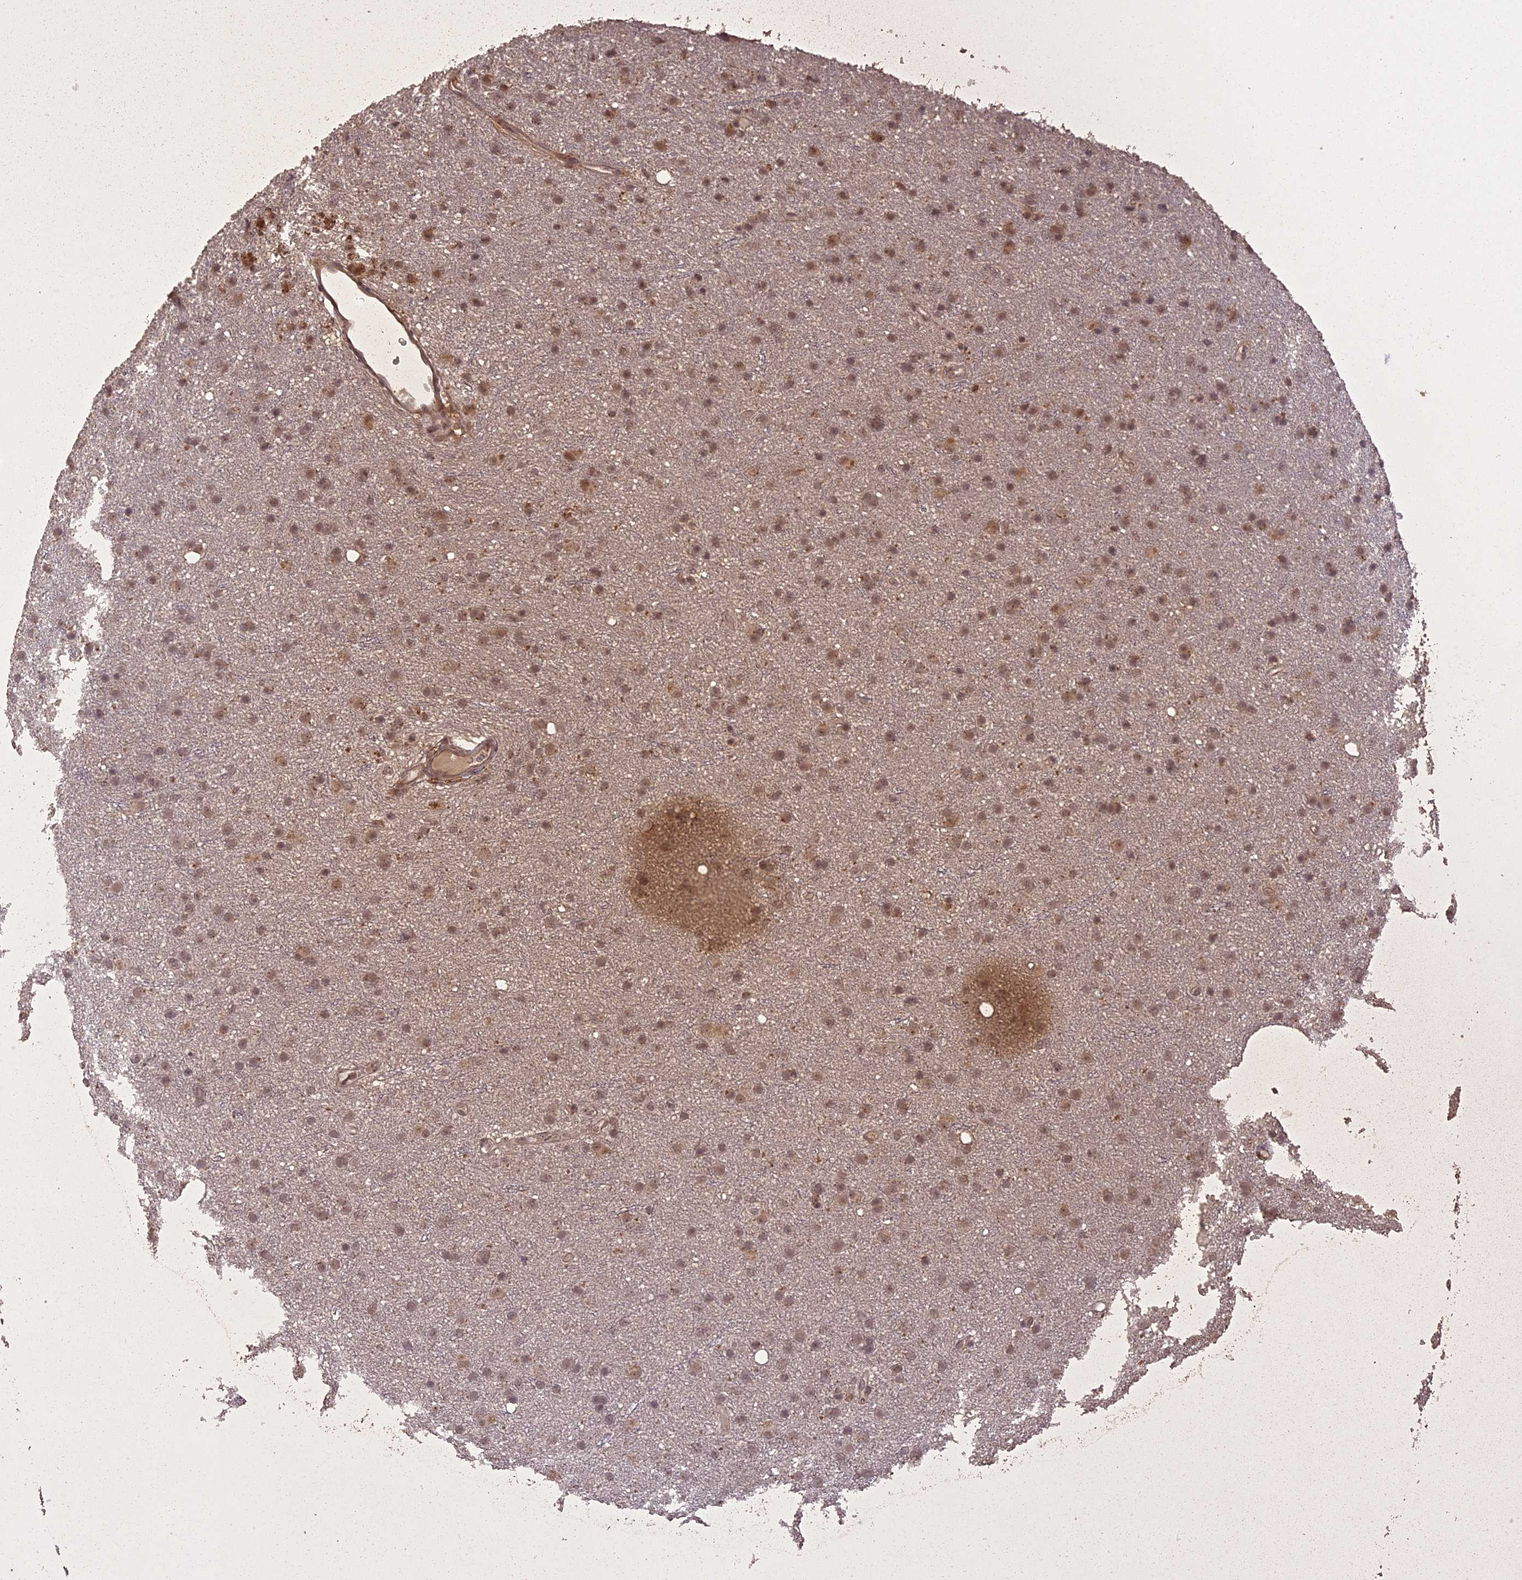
{"staining": {"intensity": "weak", "quantity": ">75%", "location": "cytoplasmic/membranous,nuclear"}, "tissue": "glioma", "cell_type": "Tumor cells", "image_type": "cancer", "snomed": [{"axis": "morphology", "description": "Glioma, malignant, Low grade"}, {"axis": "topography", "description": "Cerebral cortex"}], "caption": "Immunohistochemistry (DAB (3,3'-diaminobenzidine)) staining of malignant glioma (low-grade) demonstrates weak cytoplasmic/membranous and nuclear protein positivity in about >75% of tumor cells.", "gene": "LIN37", "patient": {"sex": "female", "age": 39}}